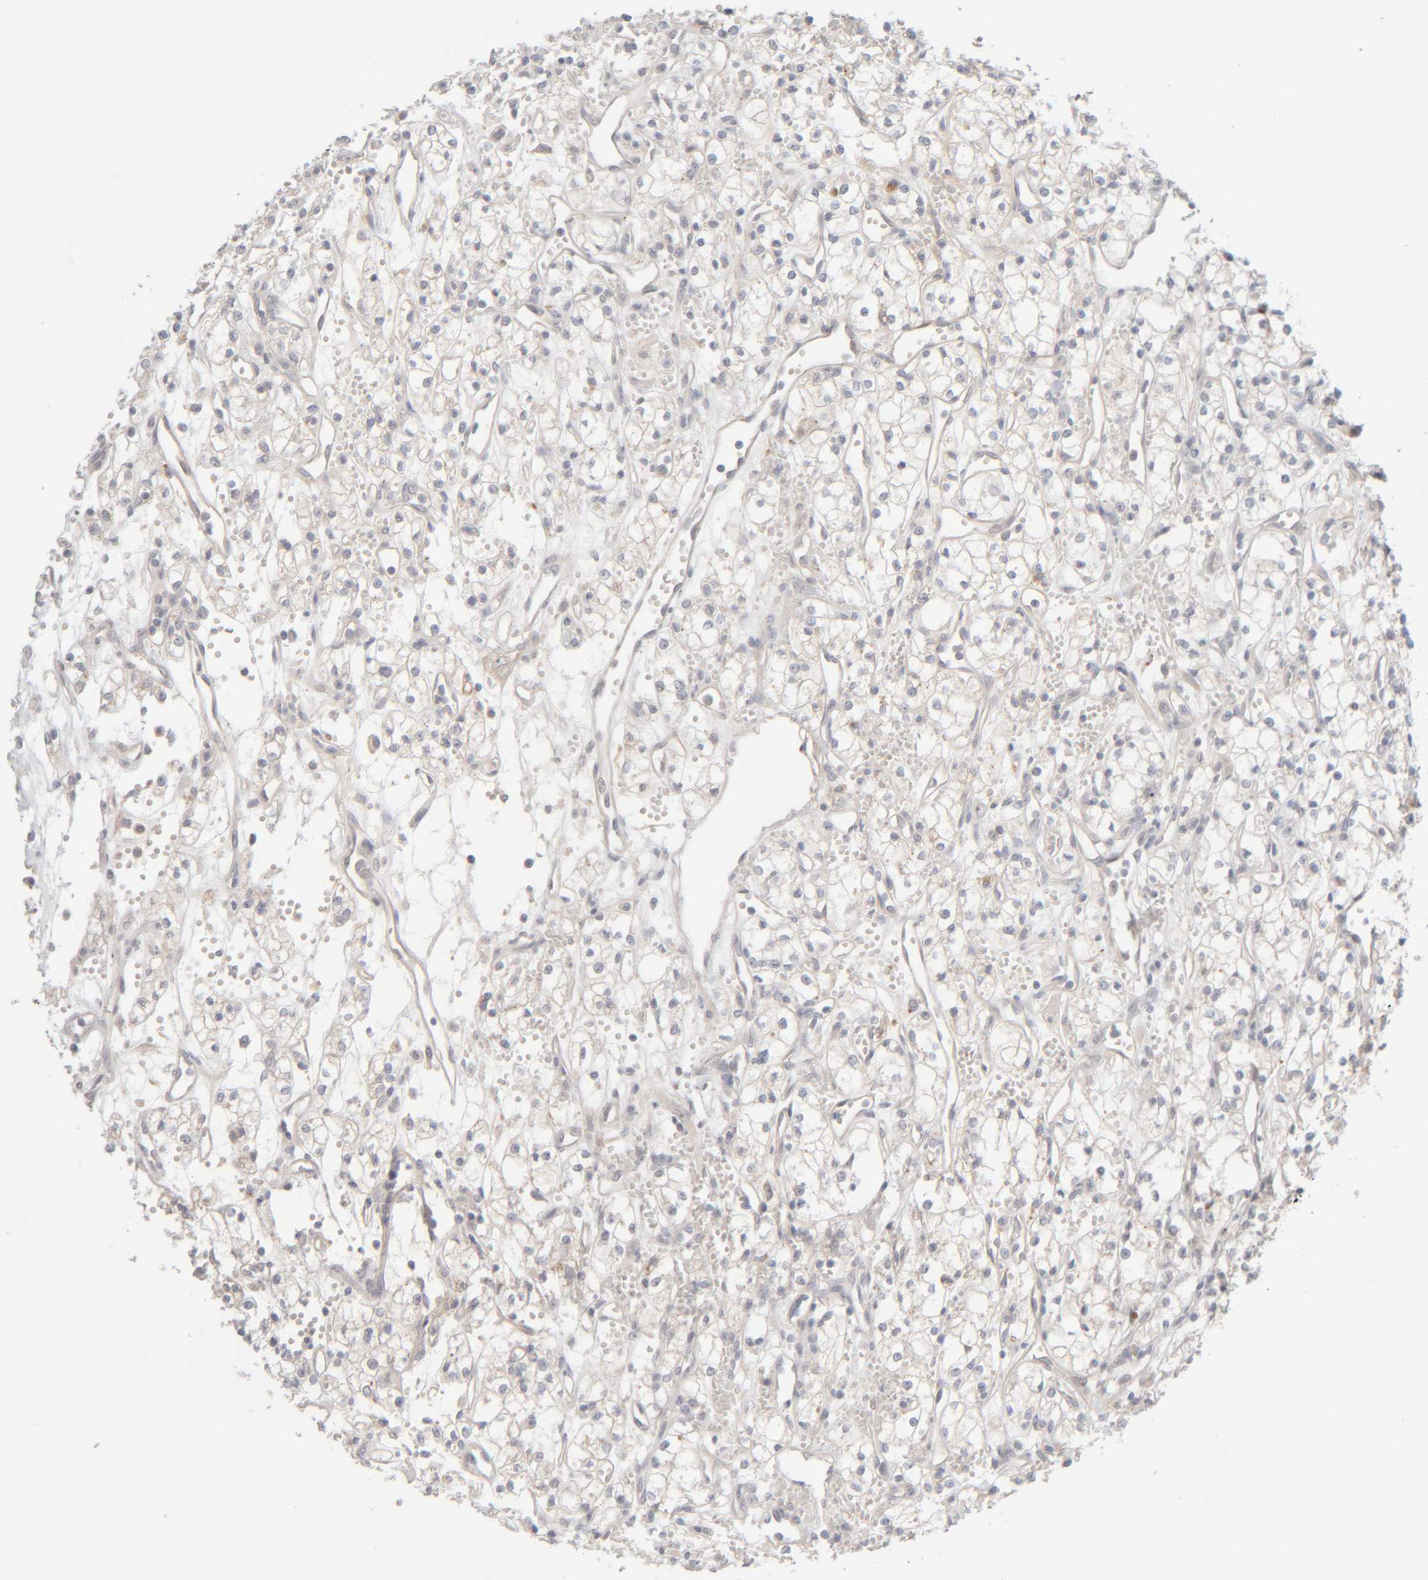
{"staining": {"intensity": "negative", "quantity": "none", "location": "none"}, "tissue": "renal cancer", "cell_type": "Tumor cells", "image_type": "cancer", "snomed": [{"axis": "morphology", "description": "Adenocarcinoma, NOS"}, {"axis": "topography", "description": "Kidney"}], "caption": "High magnification brightfield microscopy of renal adenocarcinoma stained with DAB (3,3'-diaminobenzidine) (brown) and counterstained with hematoxylin (blue): tumor cells show no significant expression. (DAB (3,3'-diaminobenzidine) IHC, high magnification).", "gene": "CHKA", "patient": {"sex": "male", "age": 59}}